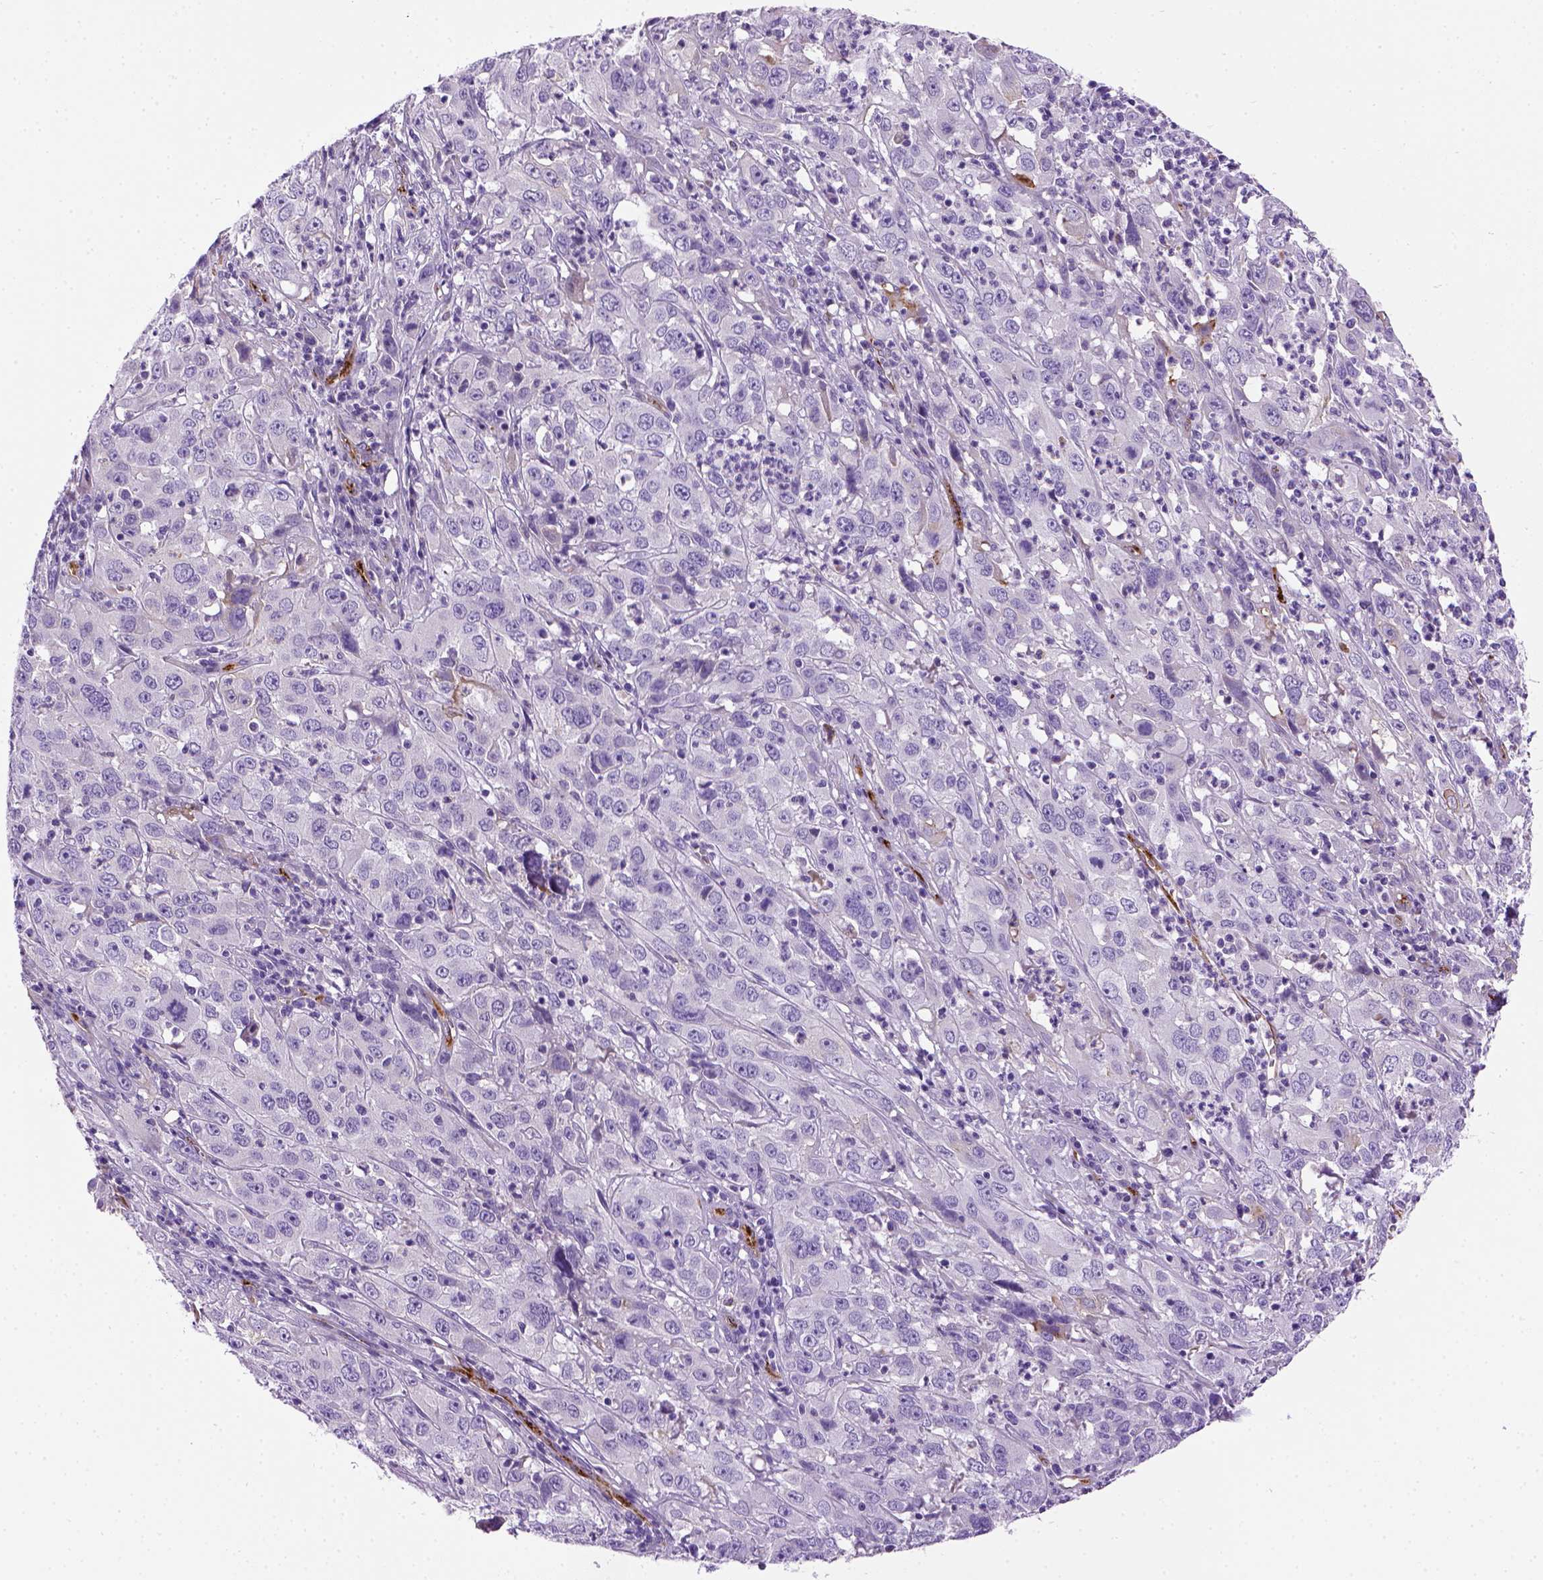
{"staining": {"intensity": "negative", "quantity": "none", "location": "none"}, "tissue": "cervical cancer", "cell_type": "Tumor cells", "image_type": "cancer", "snomed": [{"axis": "morphology", "description": "Squamous cell carcinoma, NOS"}, {"axis": "topography", "description": "Cervix"}], "caption": "Immunohistochemical staining of human cervical cancer (squamous cell carcinoma) shows no significant staining in tumor cells.", "gene": "VWF", "patient": {"sex": "female", "age": 32}}